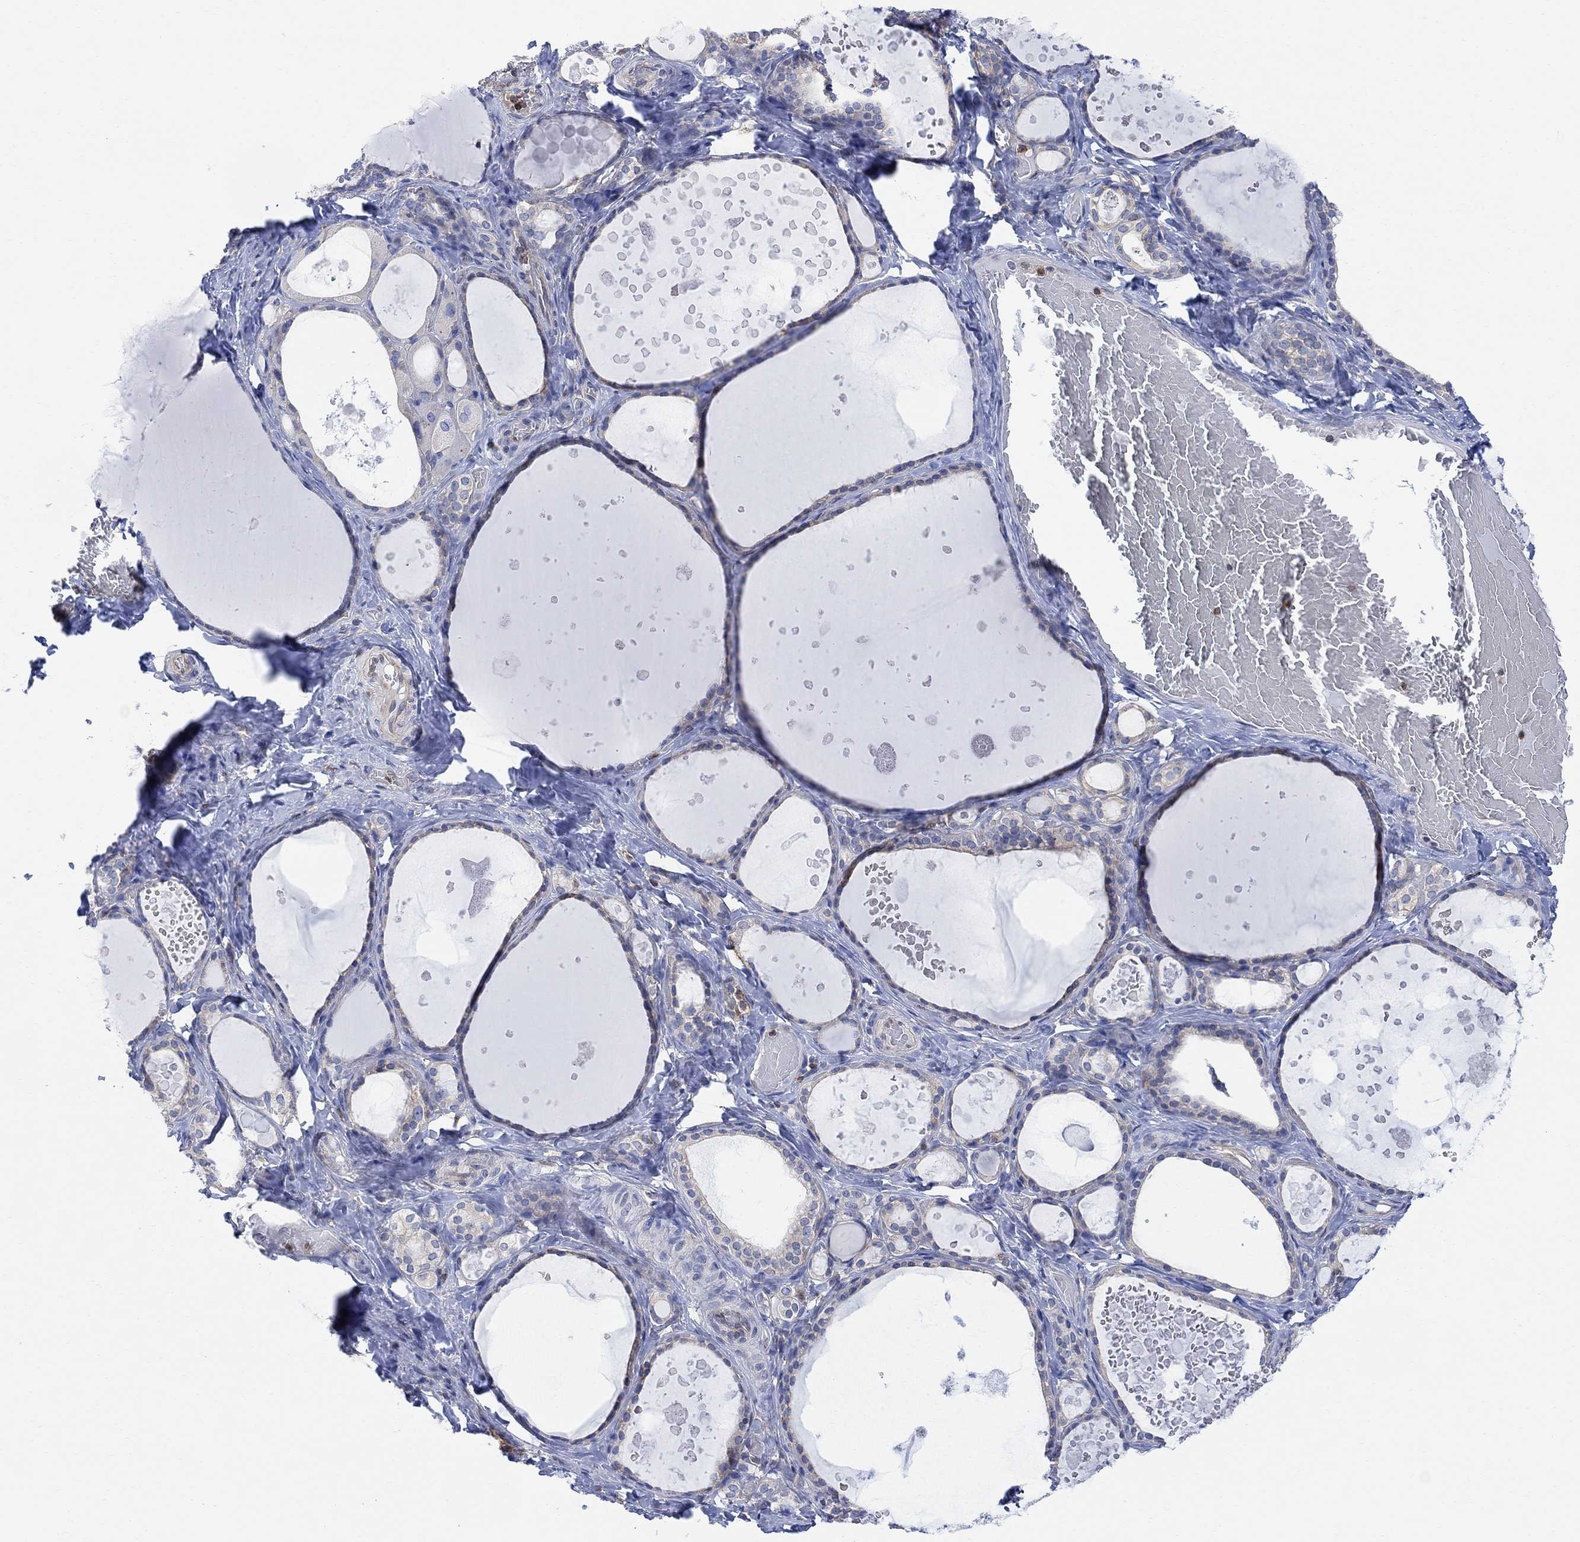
{"staining": {"intensity": "negative", "quantity": "none", "location": "none"}, "tissue": "thyroid gland", "cell_type": "Glandular cells", "image_type": "normal", "snomed": [{"axis": "morphology", "description": "Normal tissue, NOS"}, {"axis": "topography", "description": "Thyroid gland"}], "caption": "High magnification brightfield microscopy of benign thyroid gland stained with DAB (3,3'-diaminobenzidine) (brown) and counterstained with hematoxylin (blue): glandular cells show no significant expression.", "gene": "GBP5", "patient": {"sex": "female", "age": 56}}